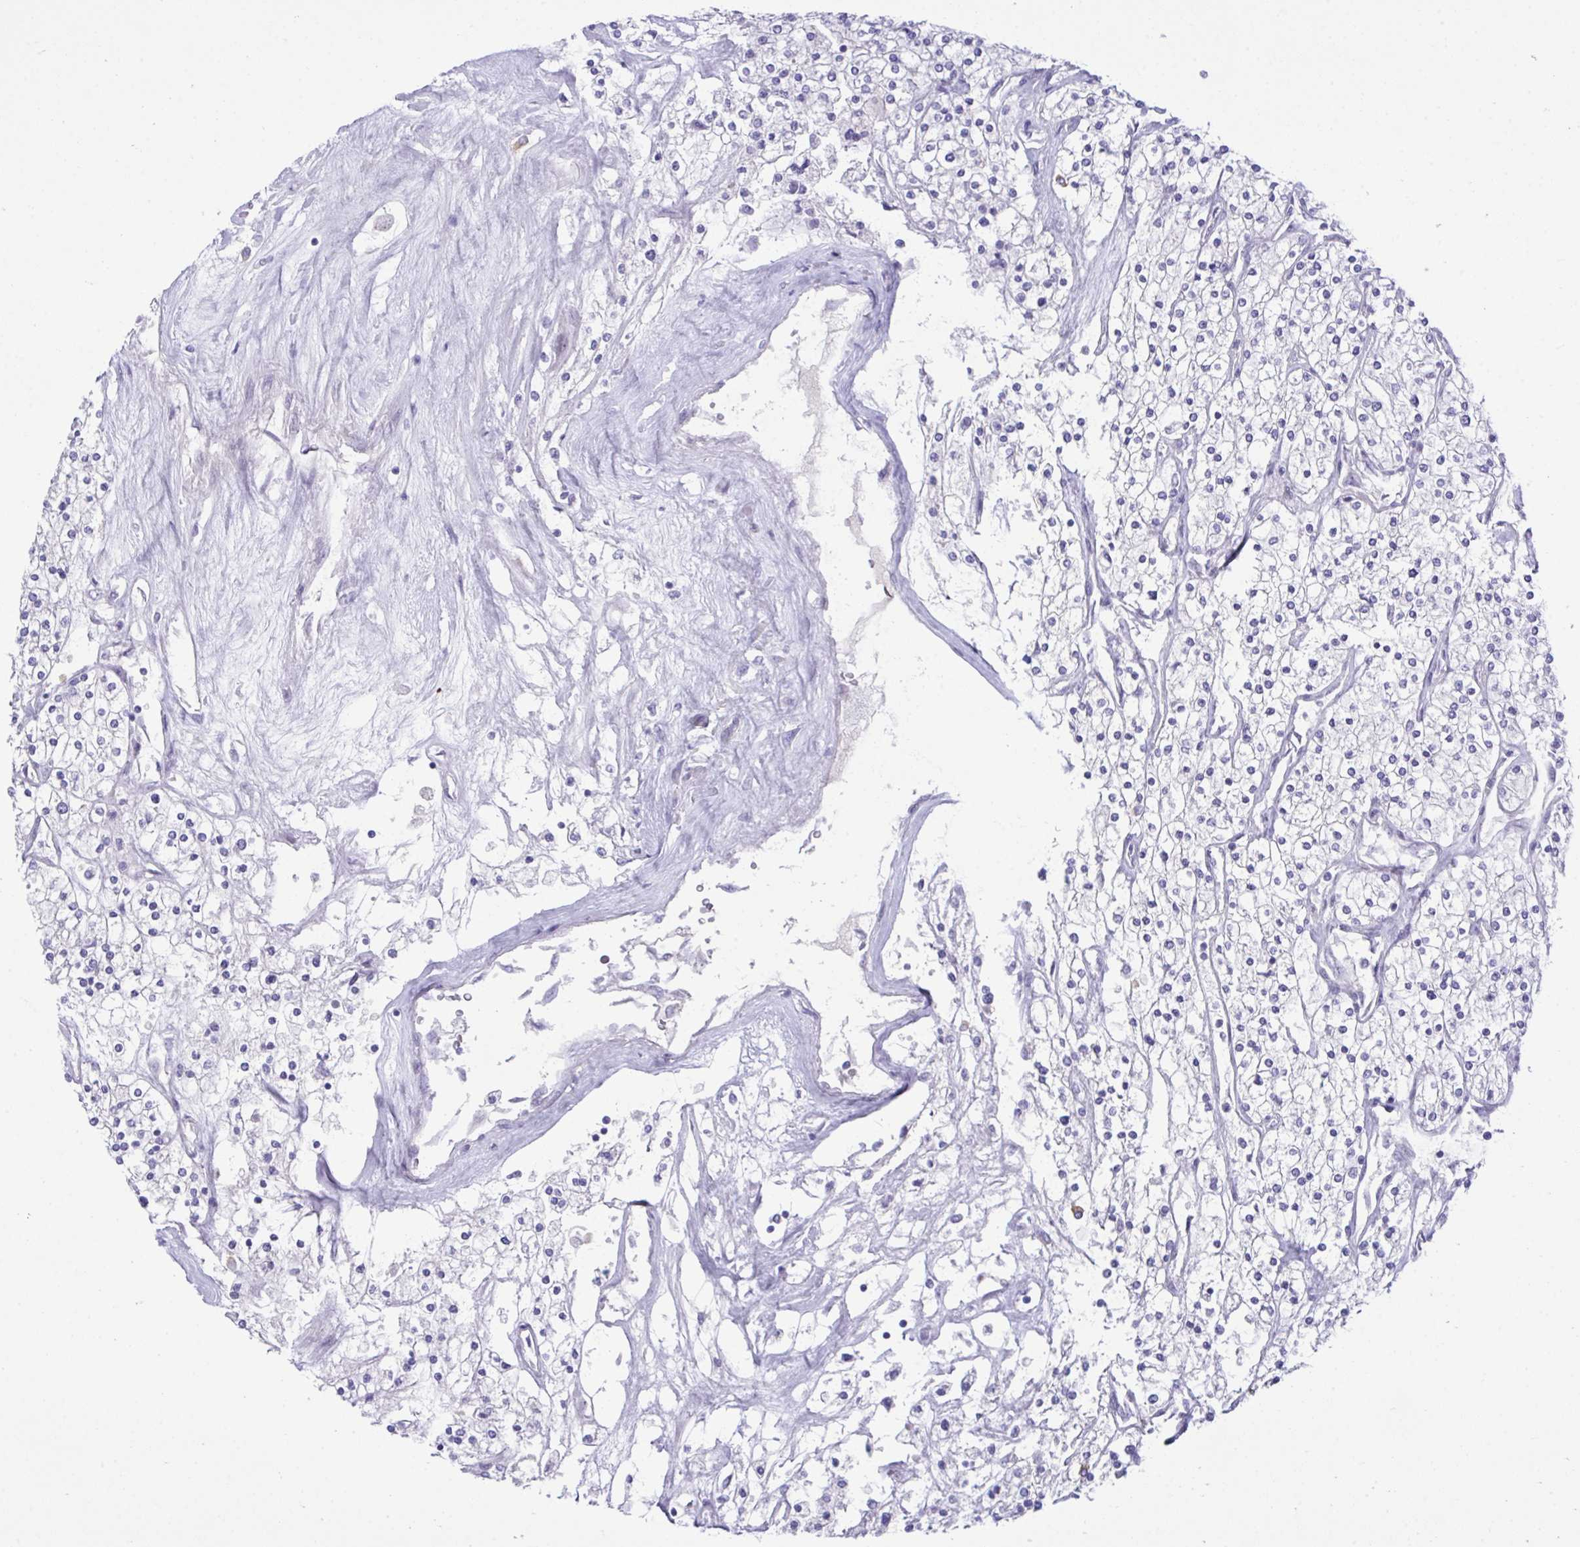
{"staining": {"intensity": "negative", "quantity": "none", "location": "none"}, "tissue": "renal cancer", "cell_type": "Tumor cells", "image_type": "cancer", "snomed": [{"axis": "morphology", "description": "Adenocarcinoma, NOS"}, {"axis": "topography", "description": "Kidney"}], "caption": "Immunohistochemistry of human adenocarcinoma (renal) demonstrates no positivity in tumor cells. (DAB (3,3'-diaminobenzidine) immunohistochemistry with hematoxylin counter stain).", "gene": "MED9", "patient": {"sex": "male", "age": 80}}